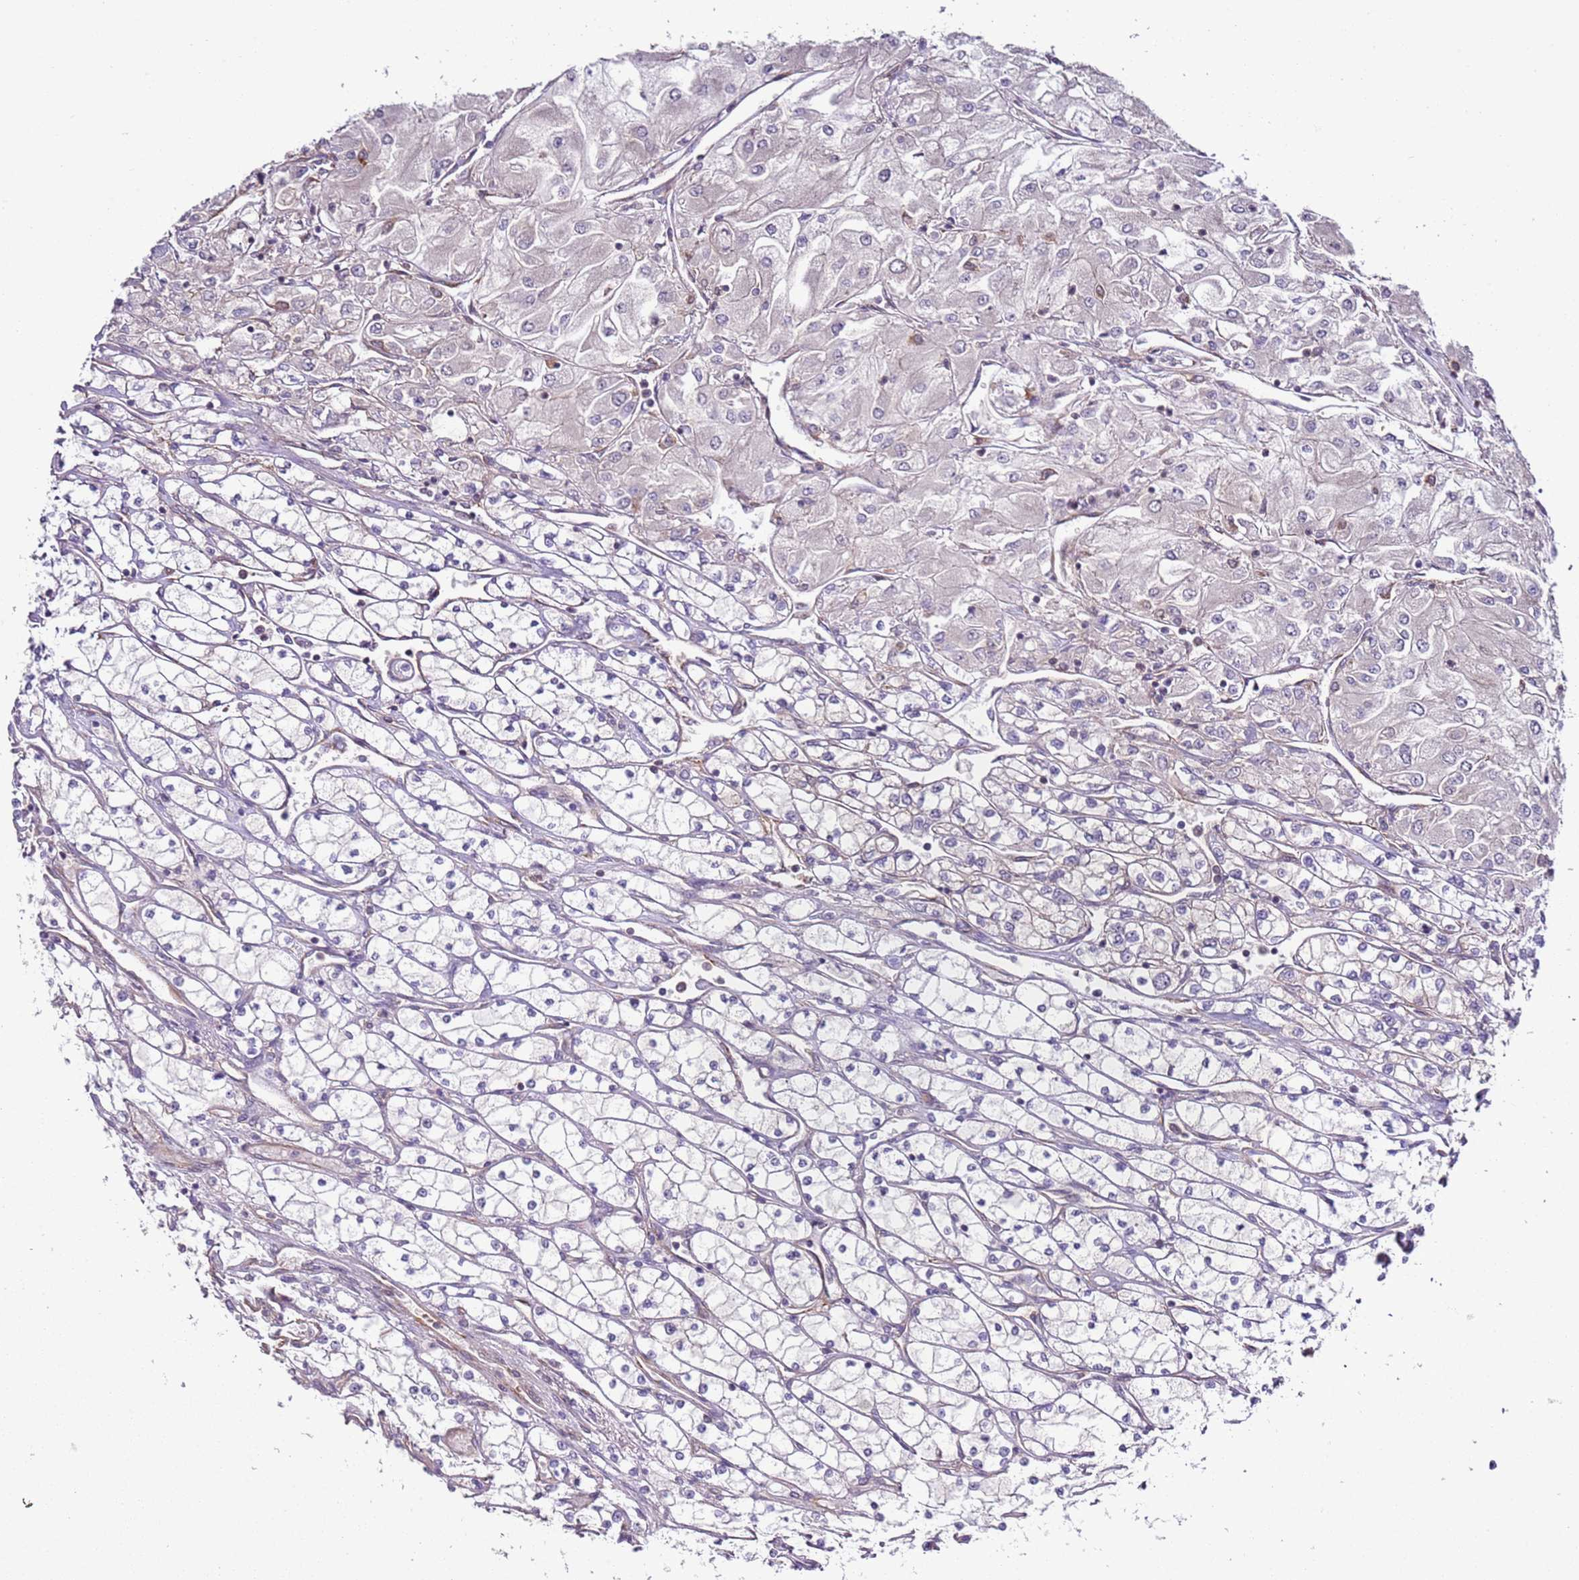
{"staining": {"intensity": "negative", "quantity": "none", "location": "none"}, "tissue": "renal cancer", "cell_type": "Tumor cells", "image_type": "cancer", "snomed": [{"axis": "morphology", "description": "Adenocarcinoma, NOS"}, {"axis": "topography", "description": "Kidney"}], "caption": "Immunohistochemistry micrograph of human renal cancer stained for a protein (brown), which shows no positivity in tumor cells.", "gene": "LPIN2", "patient": {"sex": "male", "age": 80}}